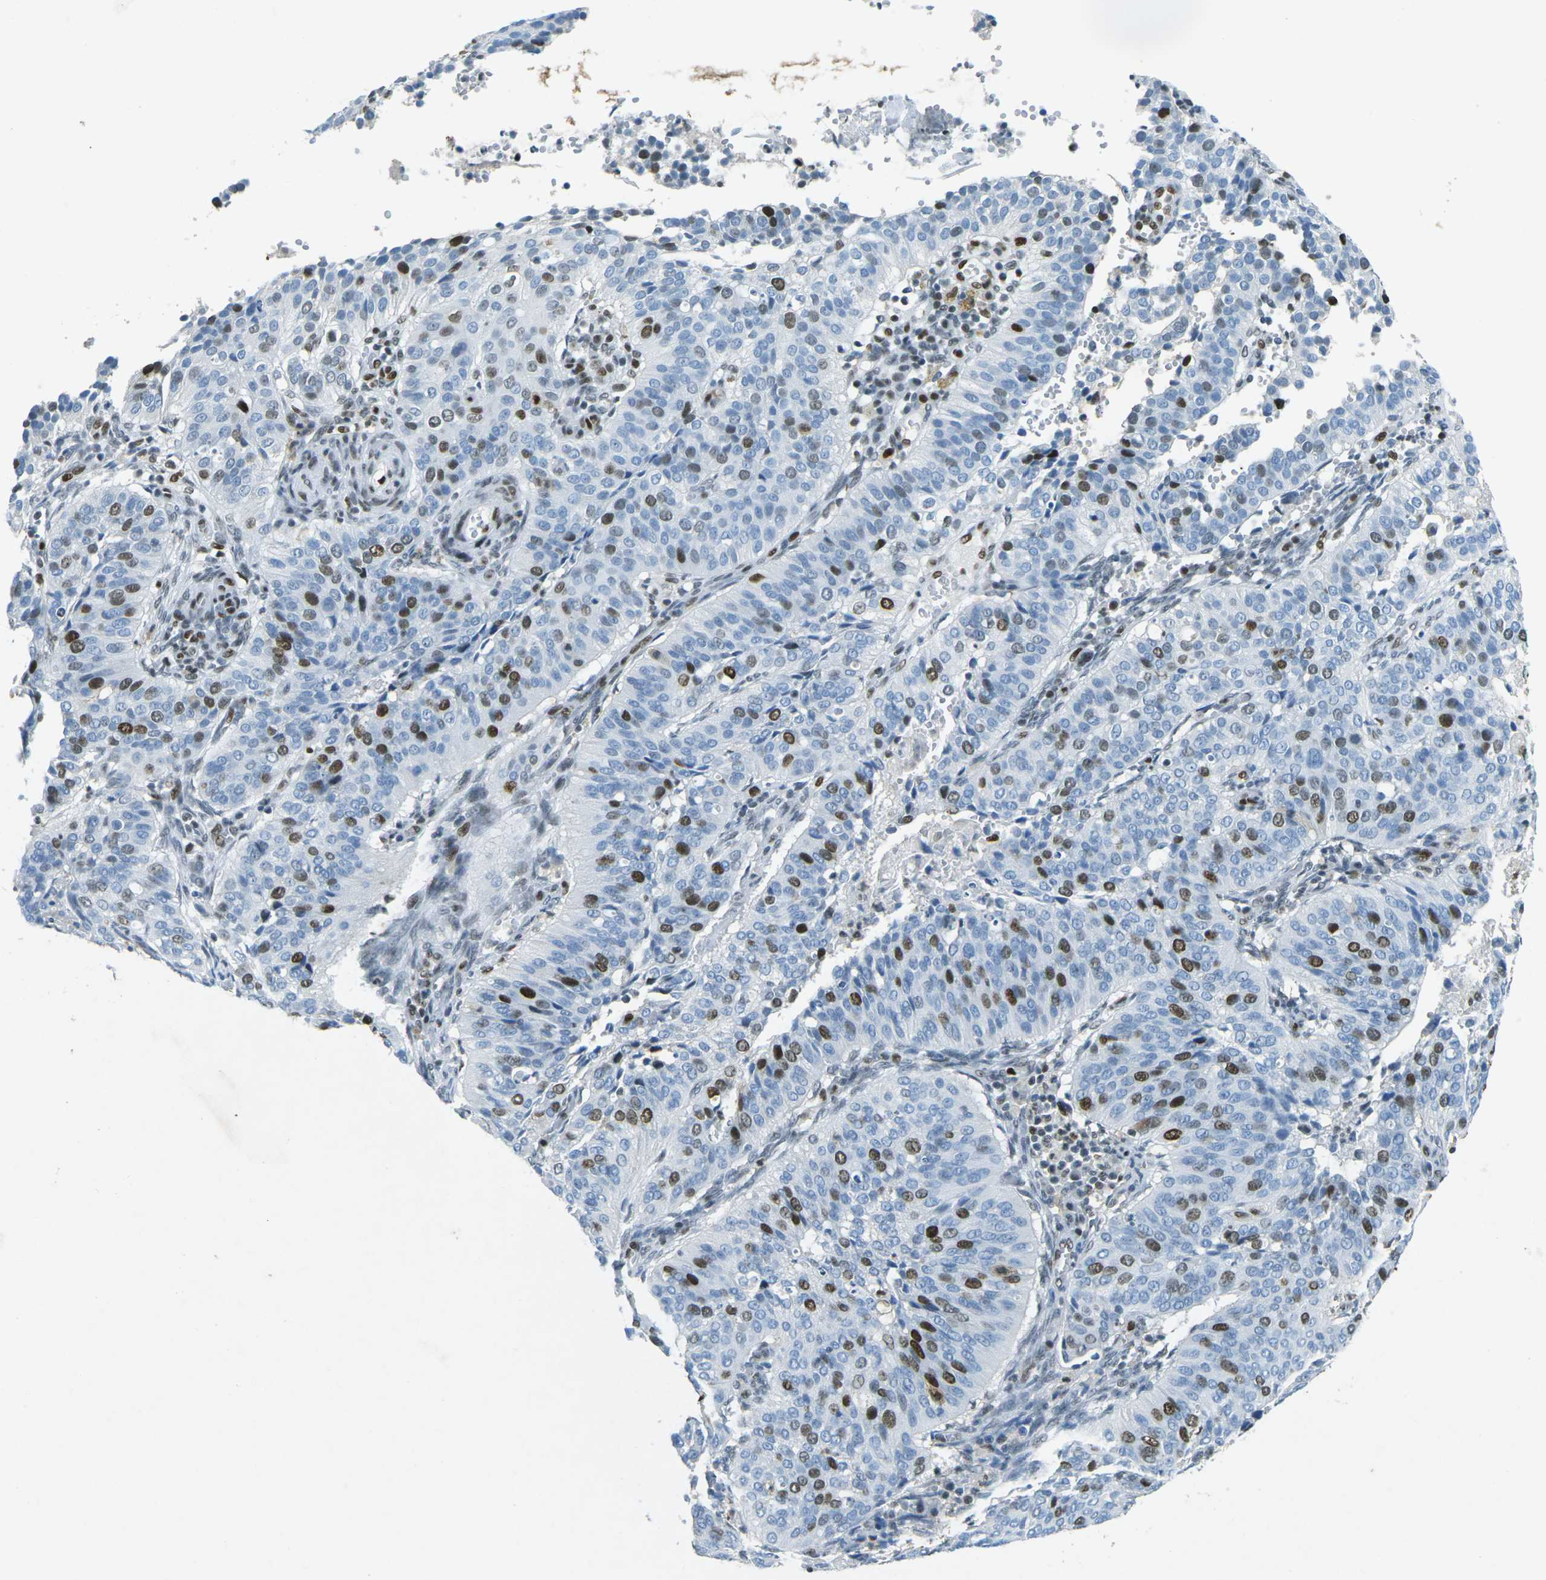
{"staining": {"intensity": "moderate", "quantity": "25%-75%", "location": "nuclear"}, "tissue": "cervical cancer", "cell_type": "Tumor cells", "image_type": "cancer", "snomed": [{"axis": "morphology", "description": "Normal tissue, NOS"}, {"axis": "morphology", "description": "Squamous cell carcinoma, NOS"}, {"axis": "topography", "description": "Cervix"}], "caption": "There is medium levels of moderate nuclear expression in tumor cells of squamous cell carcinoma (cervical), as demonstrated by immunohistochemical staining (brown color).", "gene": "RB1", "patient": {"sex": "female", "age": 39}}